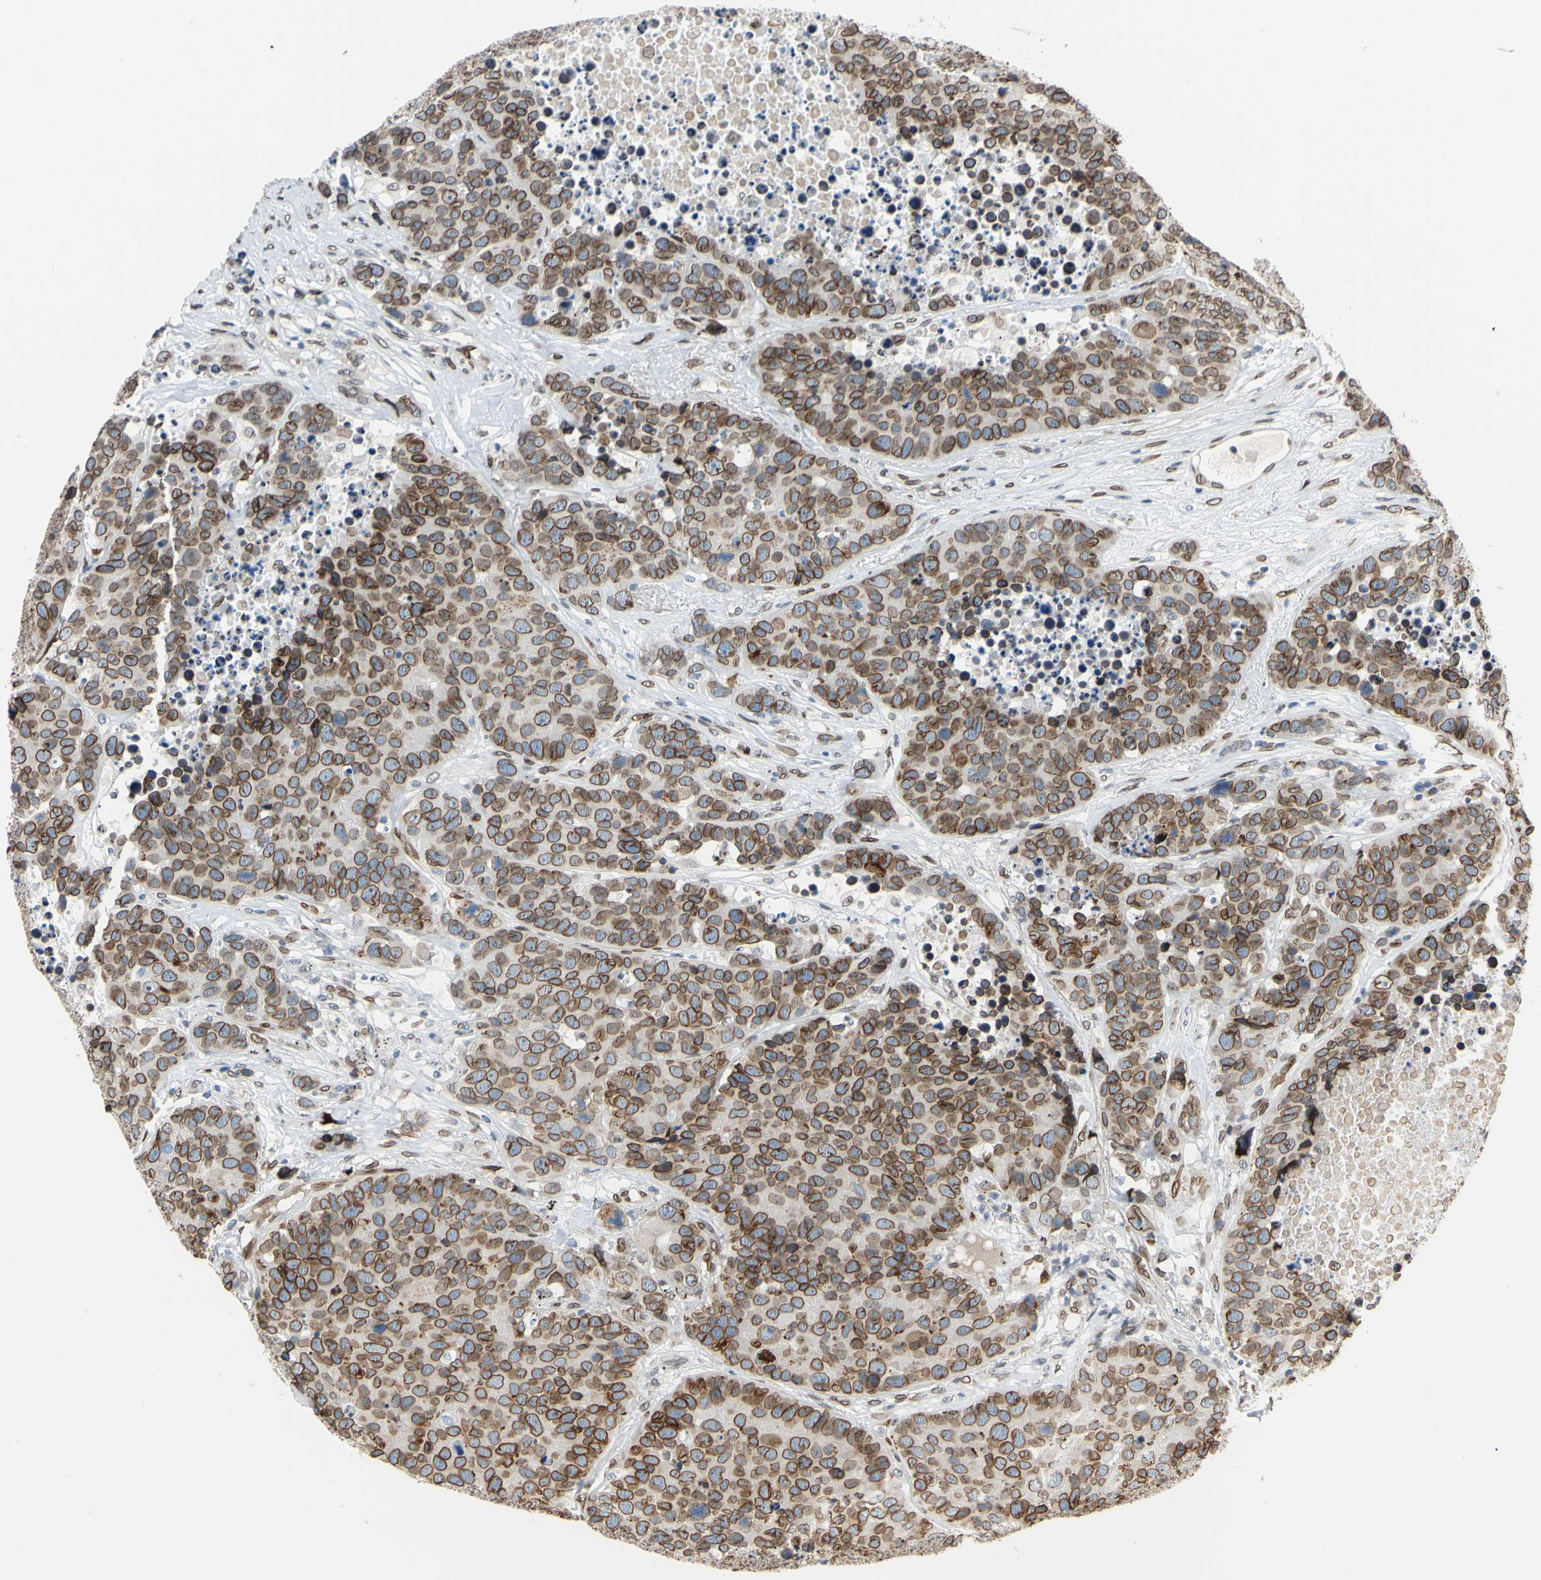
{"staining": {"intensity": "strong", "quantity": ">75%", "location": "cytoplasmic/membranous,nuclear"}, "tissue": "carcinoid", "cell_type": "Tumor cells", "image_type": "cancer", "snomed": [{"axis": "morphology", "description": "Carcinoid, malignant, NOS"}, {"axis": "topography", "description": "Lung"}], "caption": "A photomicrograph of carcinoid stained for a protein demonstrates strong cytoplasmic/membranous and nuclear brown staining in tumor cells.", "gene": "SUN1", "patient": {"sex": "male", "age": 60}}